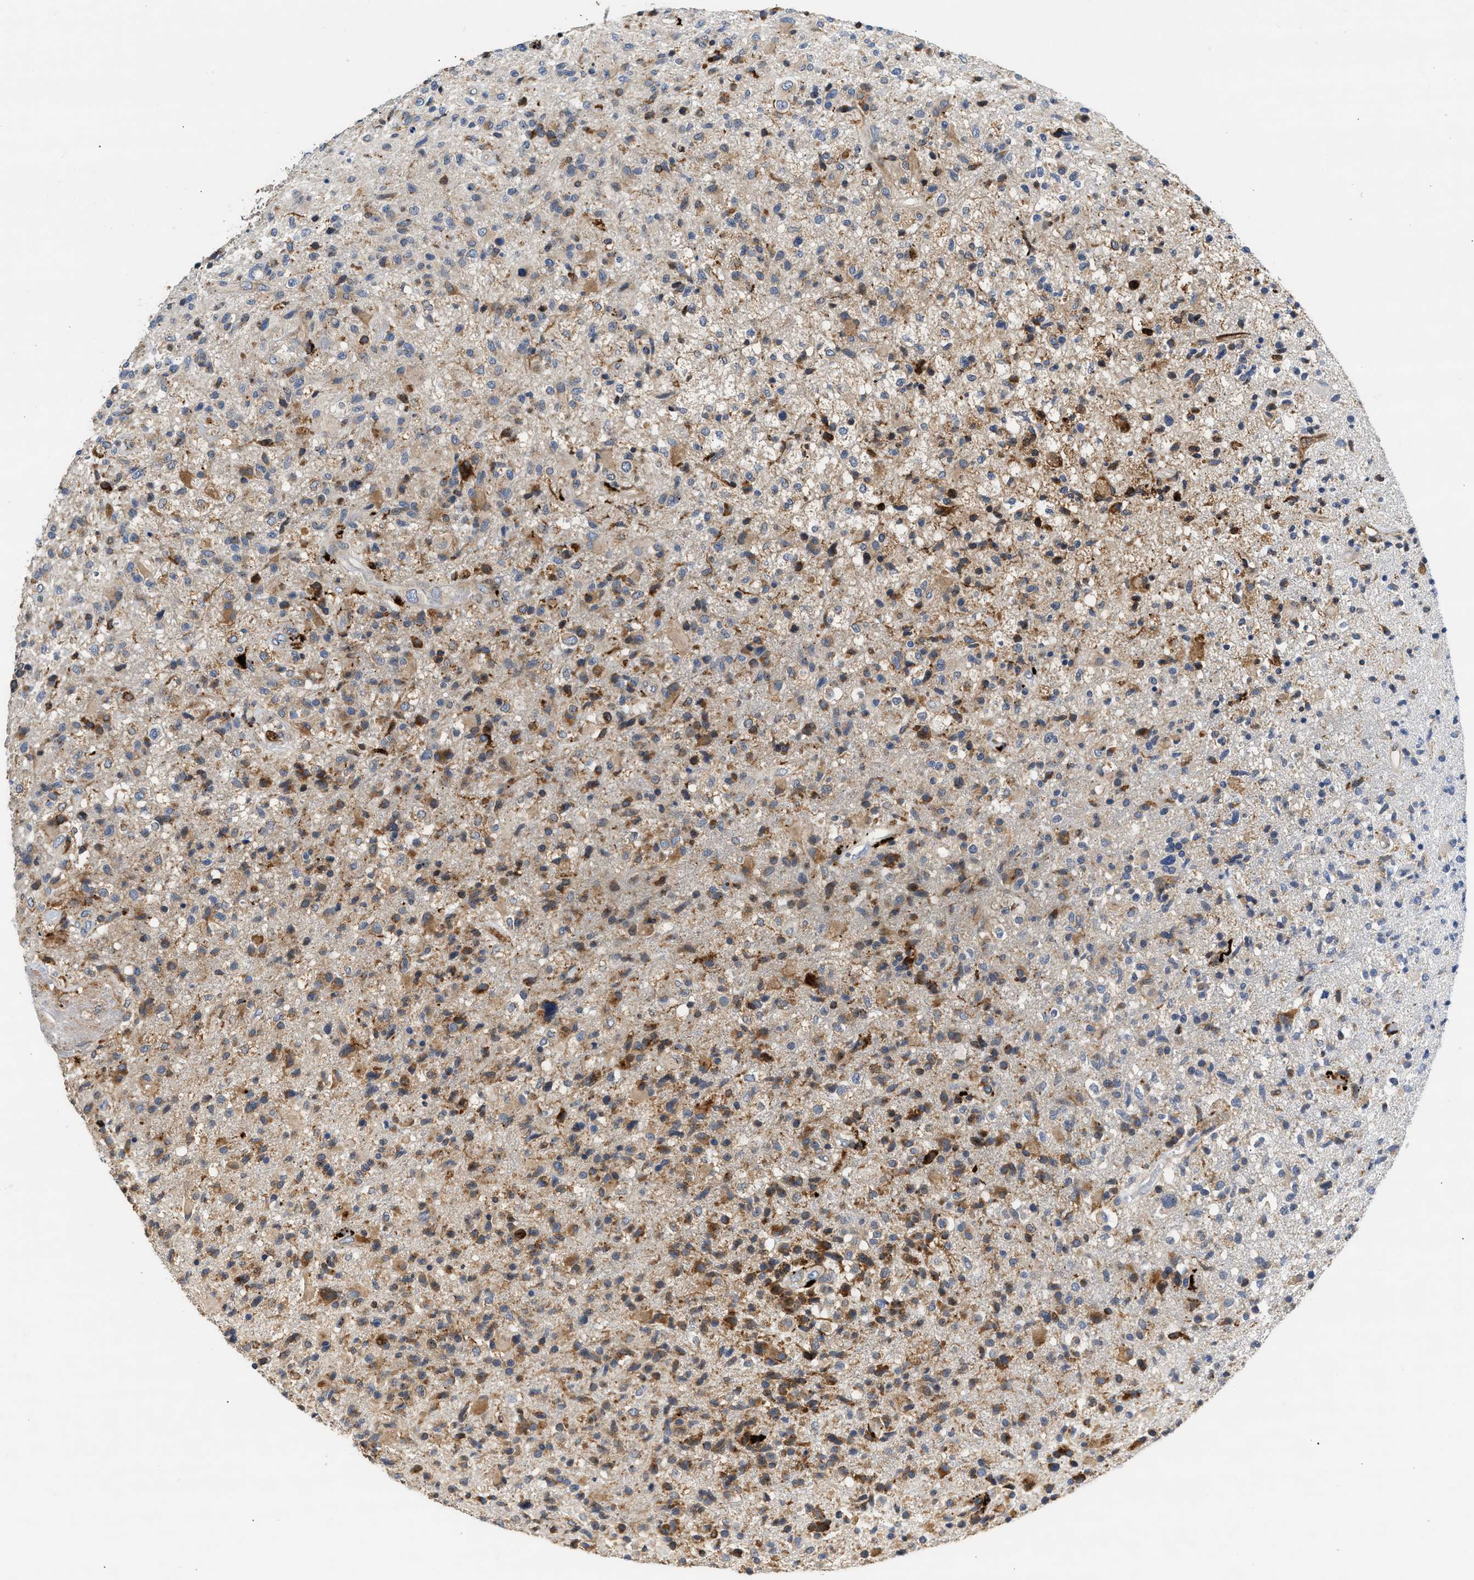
{"staining": {"intensity": "moderate", "quantity": ">75%", "location": "cytoplasmic/membranous"}, "tissue": "glioma", "cell_type": "Tumor cells", "image_type": "cancer", "snomed": [{"axis": "morphology", "description": "Glioma, malignant, High grade"}, {"axis": "topography", "description": "Brain"}], "caption": "There is medium levels of moderate cytoplasmic/membranous staining in tumor cells of malignant glioma (high-grade), as demonstrated by immunohistochemical staining (brown color).", "gene": "AMZ1", "patient": {"sex": "male", "age": 72}}